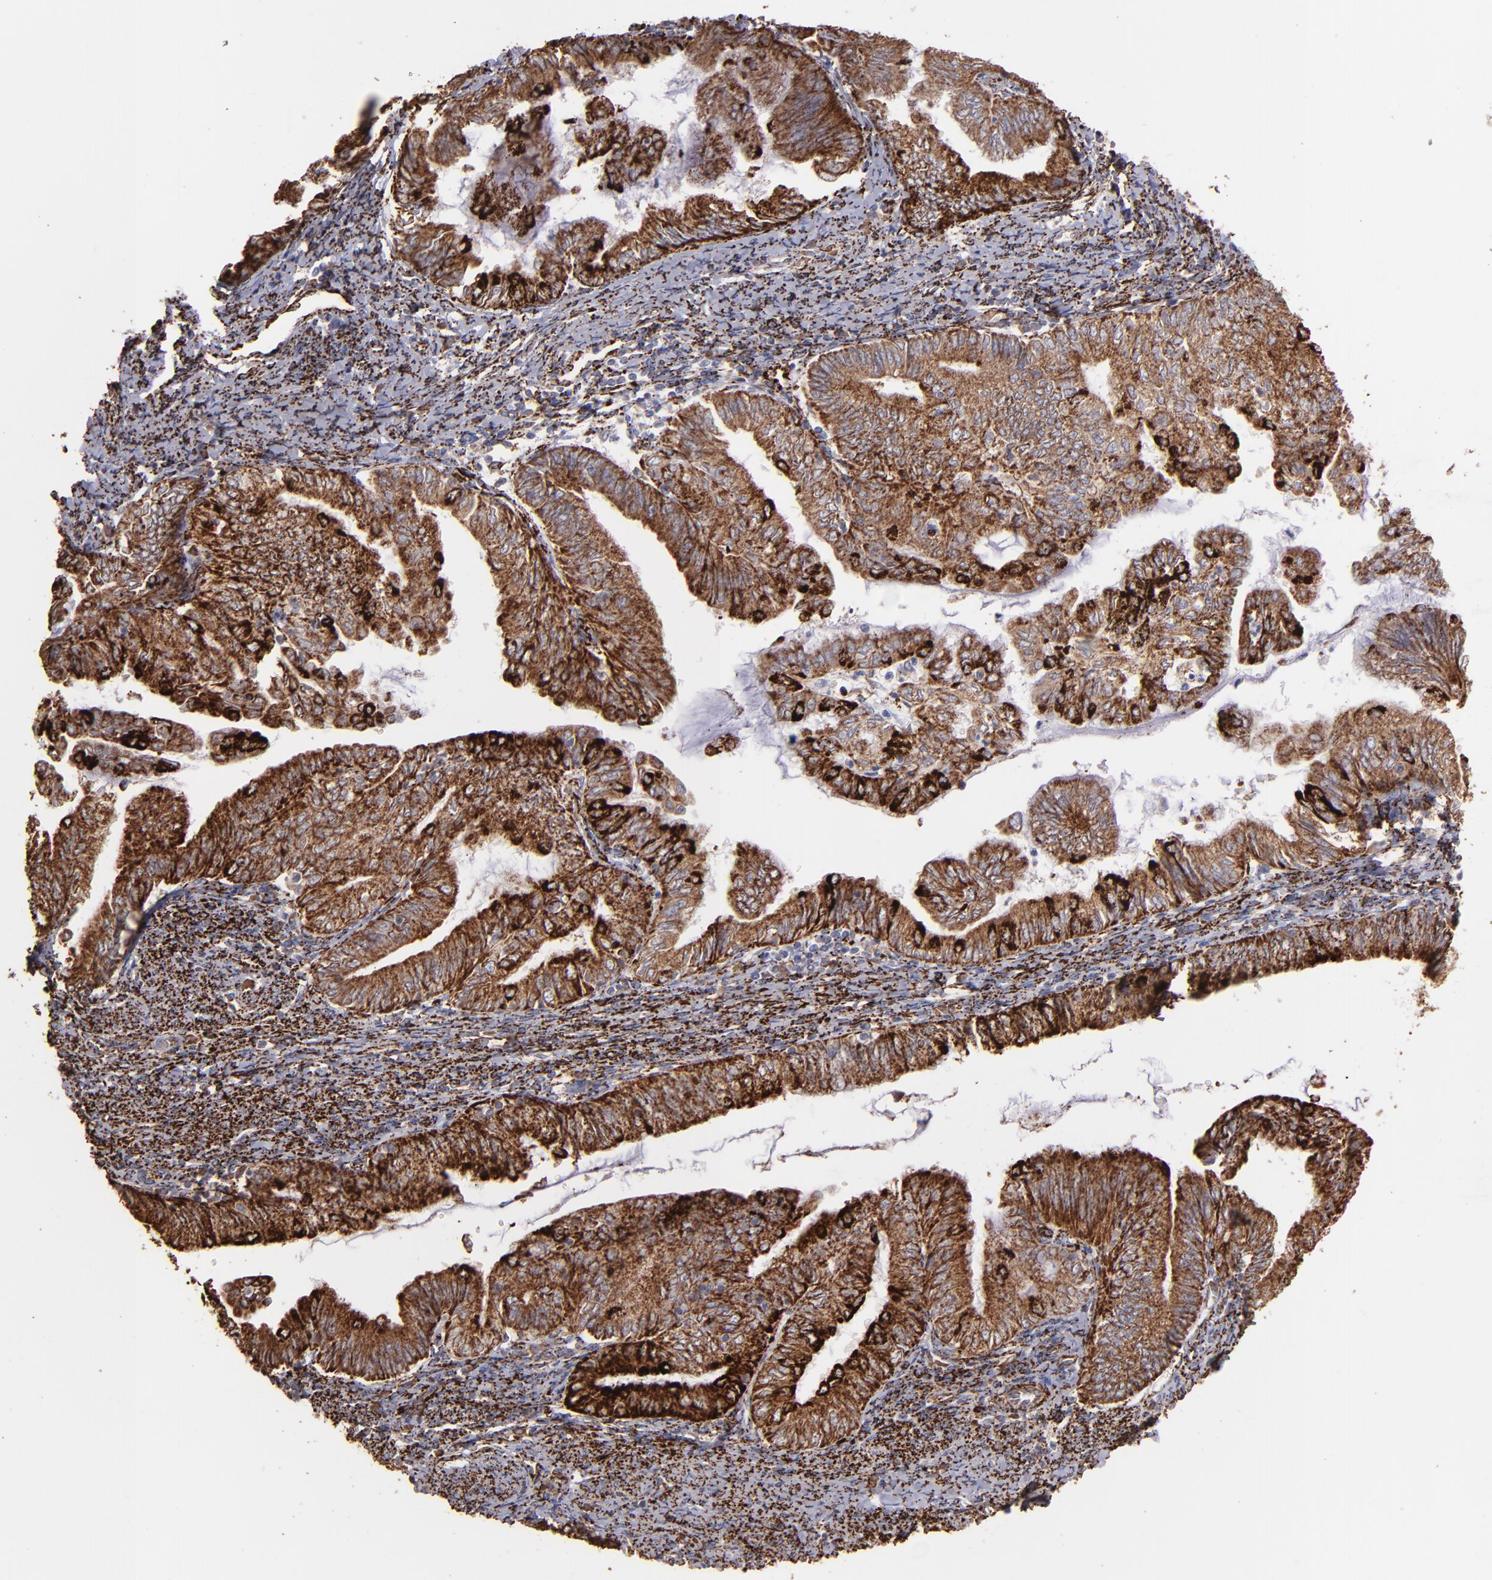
{"staining": {"intensity": "moderate", "quantity": ">75%", "location": "cytoplasmic/membranous"}, "tissue": "endometrial cancer", "cell_type": "Tumor cells", "image_type": "cancer", "snomed": [{"axis": "morphology", "description": "Adenocarcinoma, NOS"}, {"axis": "topography", "description": "Endometrium"}], "caption": "Endometrial cancer stained for a protein (brown) reveals moderate cytoplasmic/membranous positive positivity in about >75% of tumor cells.", "gene": "MAOB", "patient": {"sex": "female", "age": 66}}